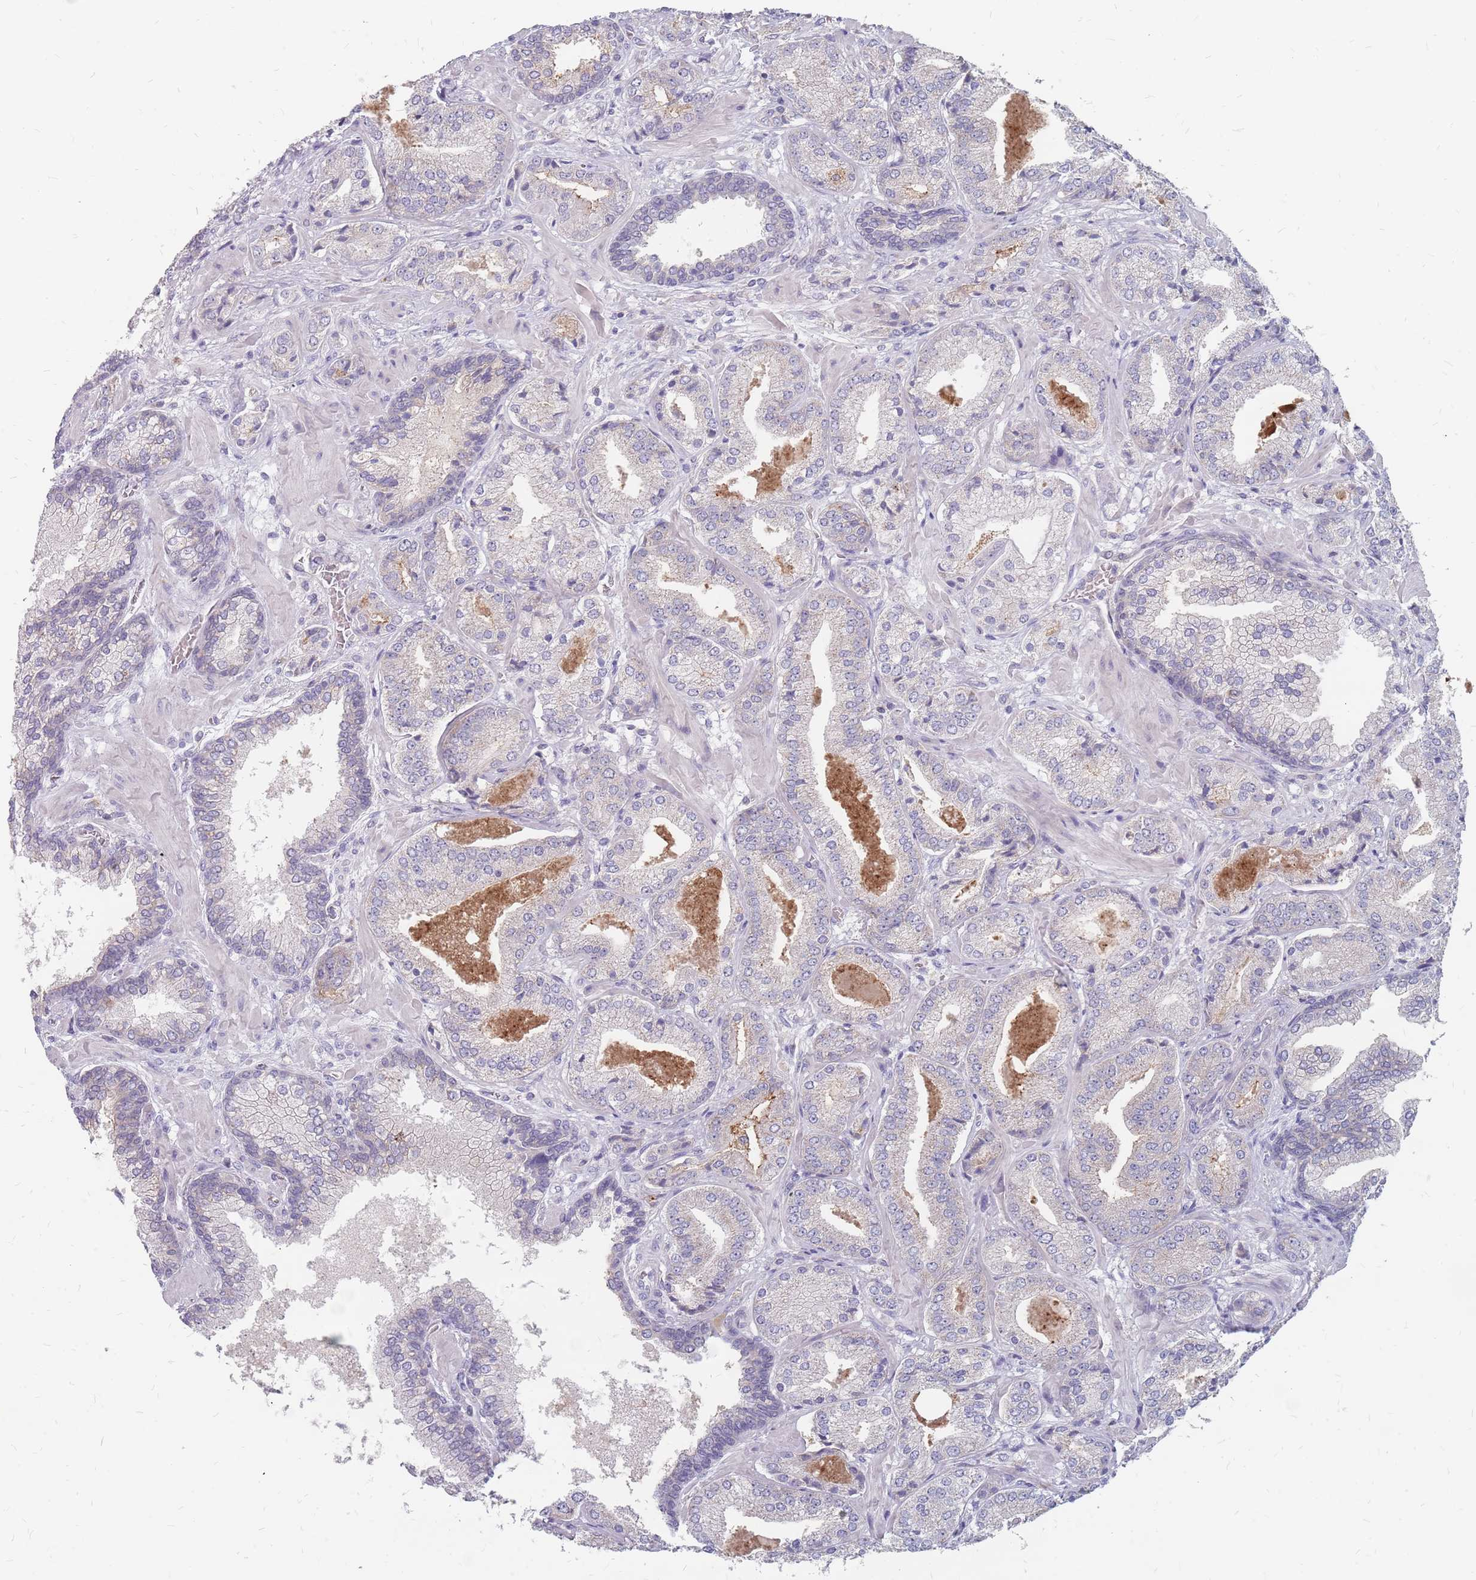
{"staining": {"intensity": "negative", "quantity": "none", "location": "none"}, "tissue": "prostate cancer", "cell_type": "Tumor cells", "image_type": "cancer", "snomed": [{"axis": "morphology", "description": "Adenocarcinoma, High grade"}, {"axis": "topography", "description": "Prostate"}], "caption": "There is no significant staining in tumor cells of prostate cancer. (DAB immunohistochemistry visualized using brightfield microscopy, high magnification).", "gene": "CMTR2", "patient": {"sex": "male", "age": 63}}